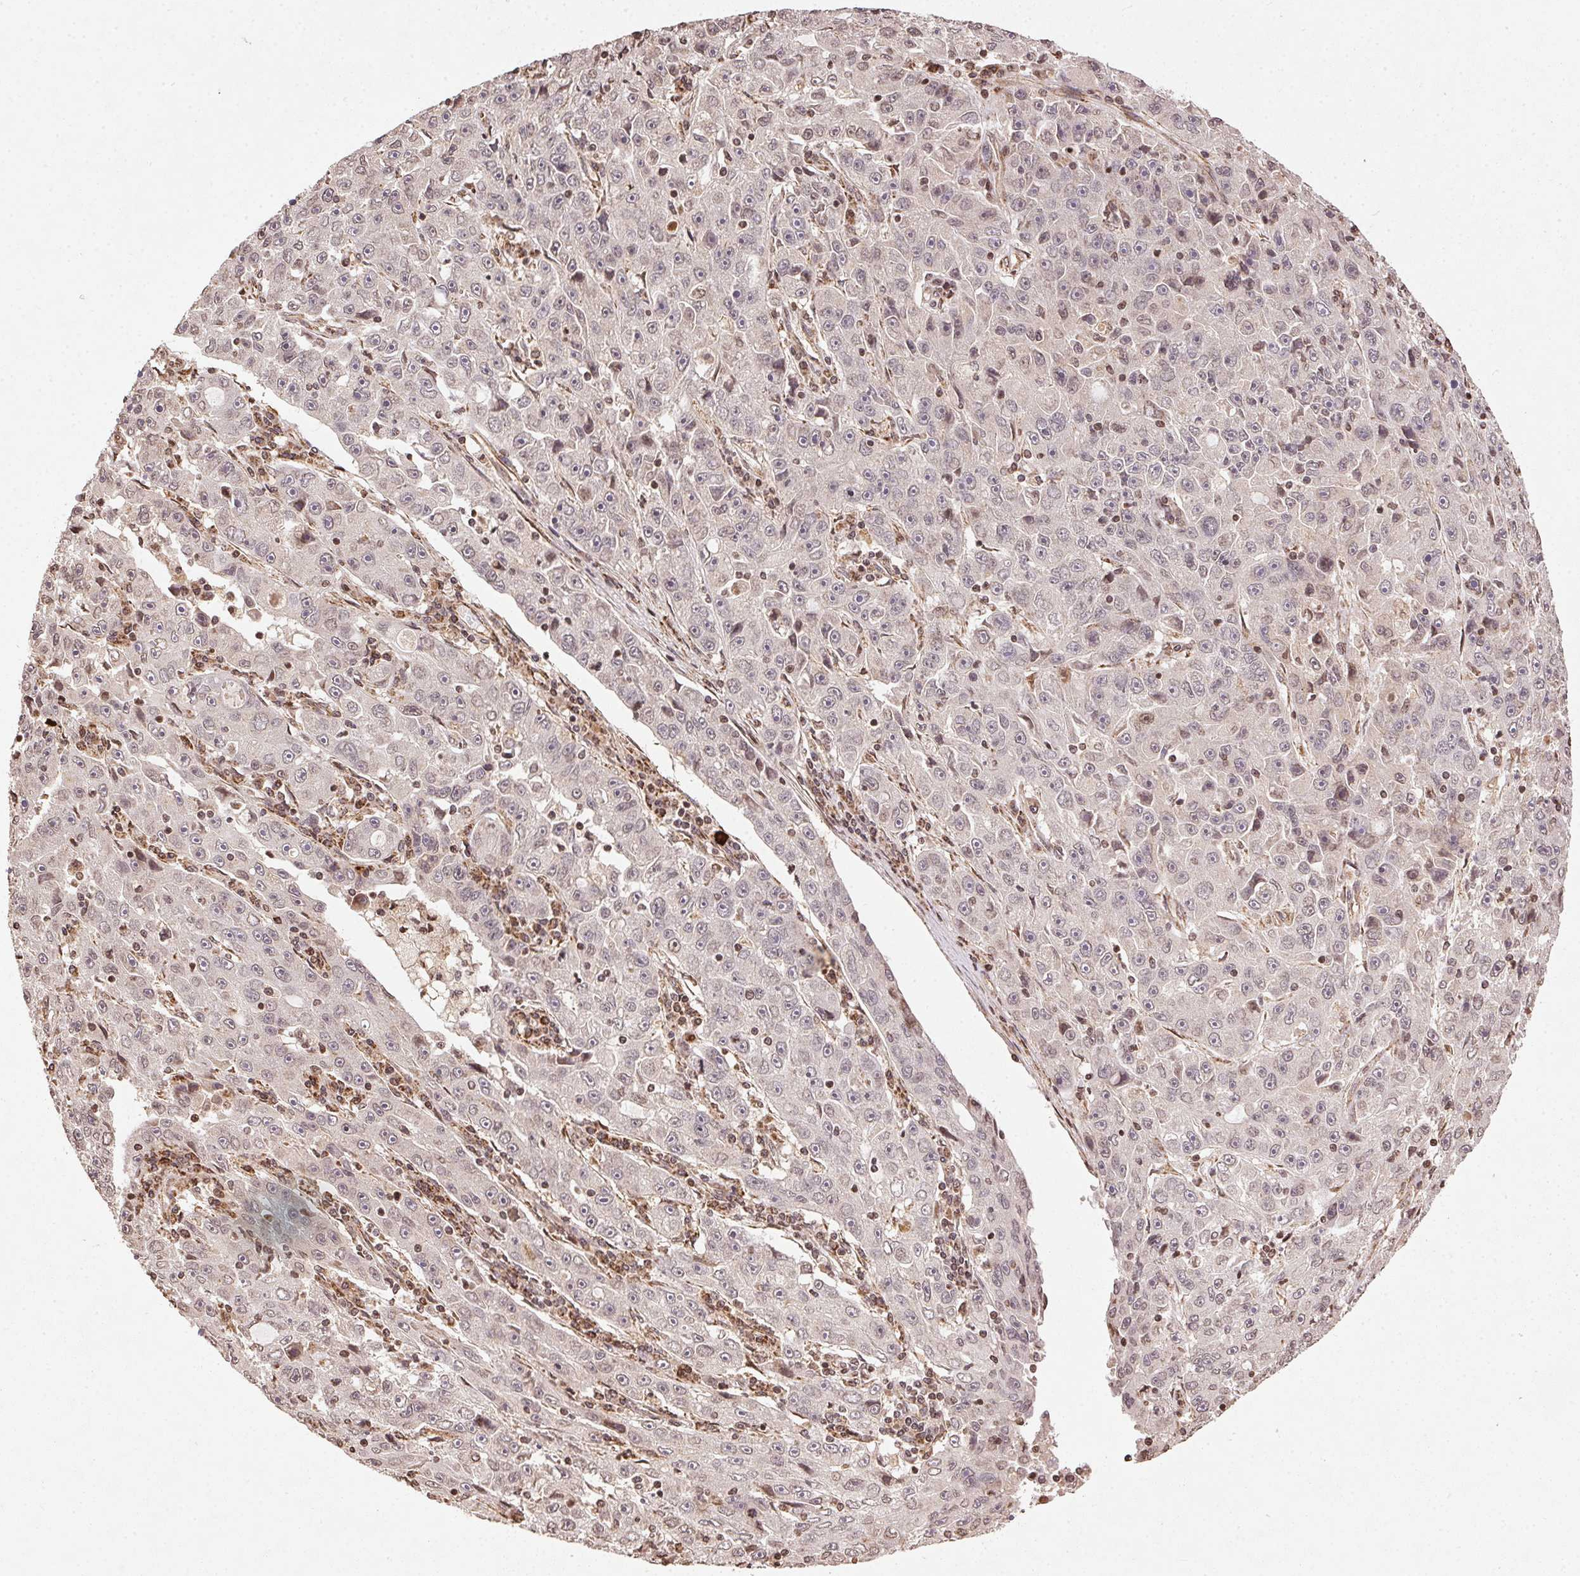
{"staining": {"intensity": "negative", "quantity": "none", "location": "none"}, "tissue": "lung cancer", "cell_type": "Tumor cells", "image_type": "cancer", "snomed": [{"axis": "morphology", "description": "Normal morphology"}, {"axis": "morphology", "description": "Adenocarcinoma, NOS"}, {"axis": "topography", "description": "Lymph node"}, {"axis": "topography", "description": "Lung"}], "caption": "This is an IHC micrograph of human lung cancer. There is no staining in tumor cells.", "gene": "SPRED2", "patient": {"sex": "female", "age": 57}}